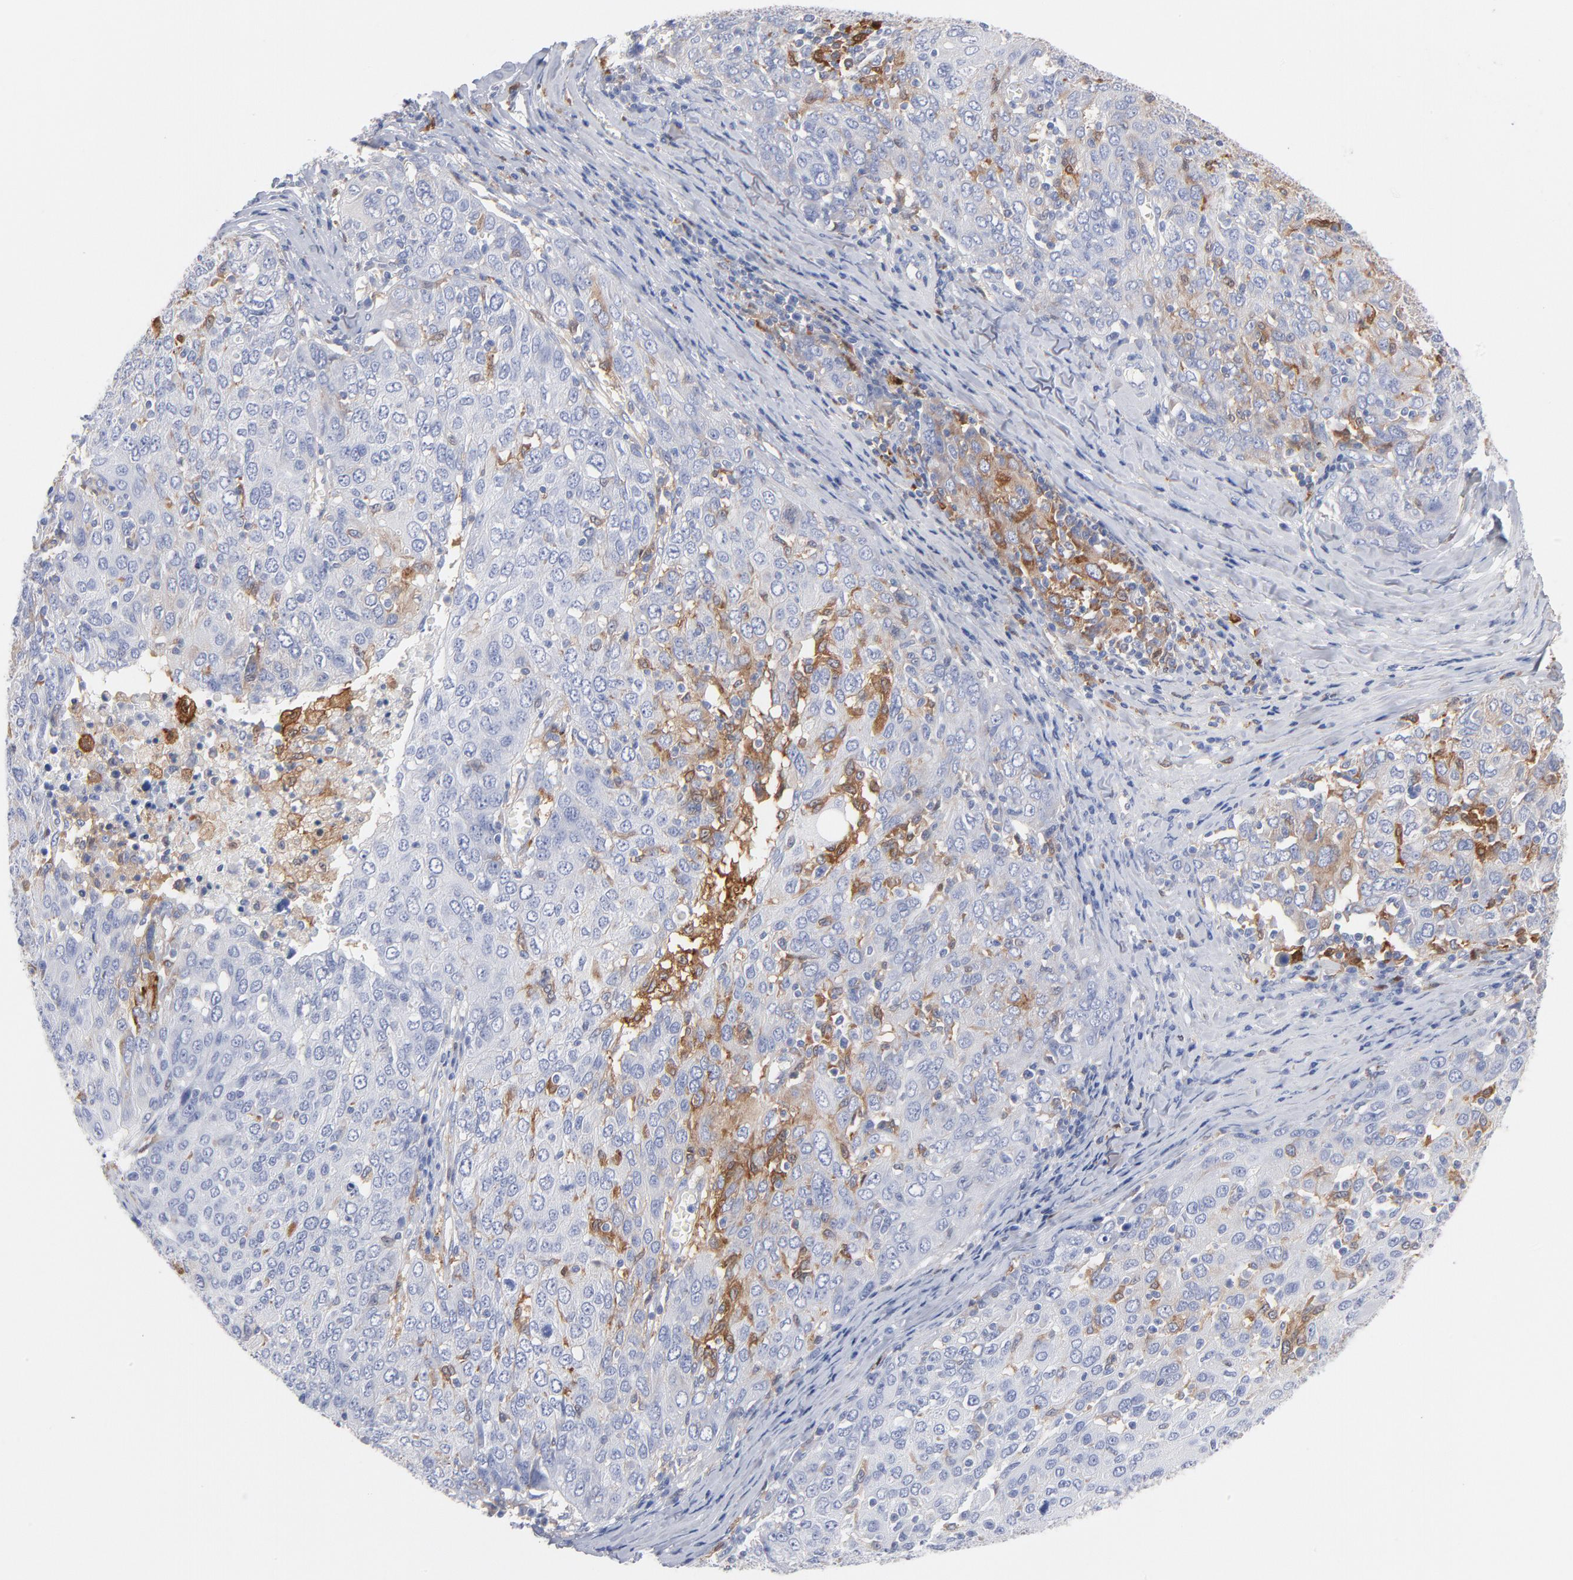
{"staining": {"intensity": "negative", "quantity": "none", "location": "none"}, "tissue": "ovarian cancer", "cell_type": "Tumor cells", "image_type": "cancer", "snomed": [{"axis": "morphology", "description": "Carcinoma, endometroid"}, {"axis": "topography", "description": "Ovary"}], "caption": "An immunohistochemistry (IHC) photomicrograph of ovarian endometroid carcinoma is shown. There is no staining in tumor cells of ovarian endometroid carcinoma.", "gene": "IFIT2", "patient": {"sex": "female", "age": 50}}